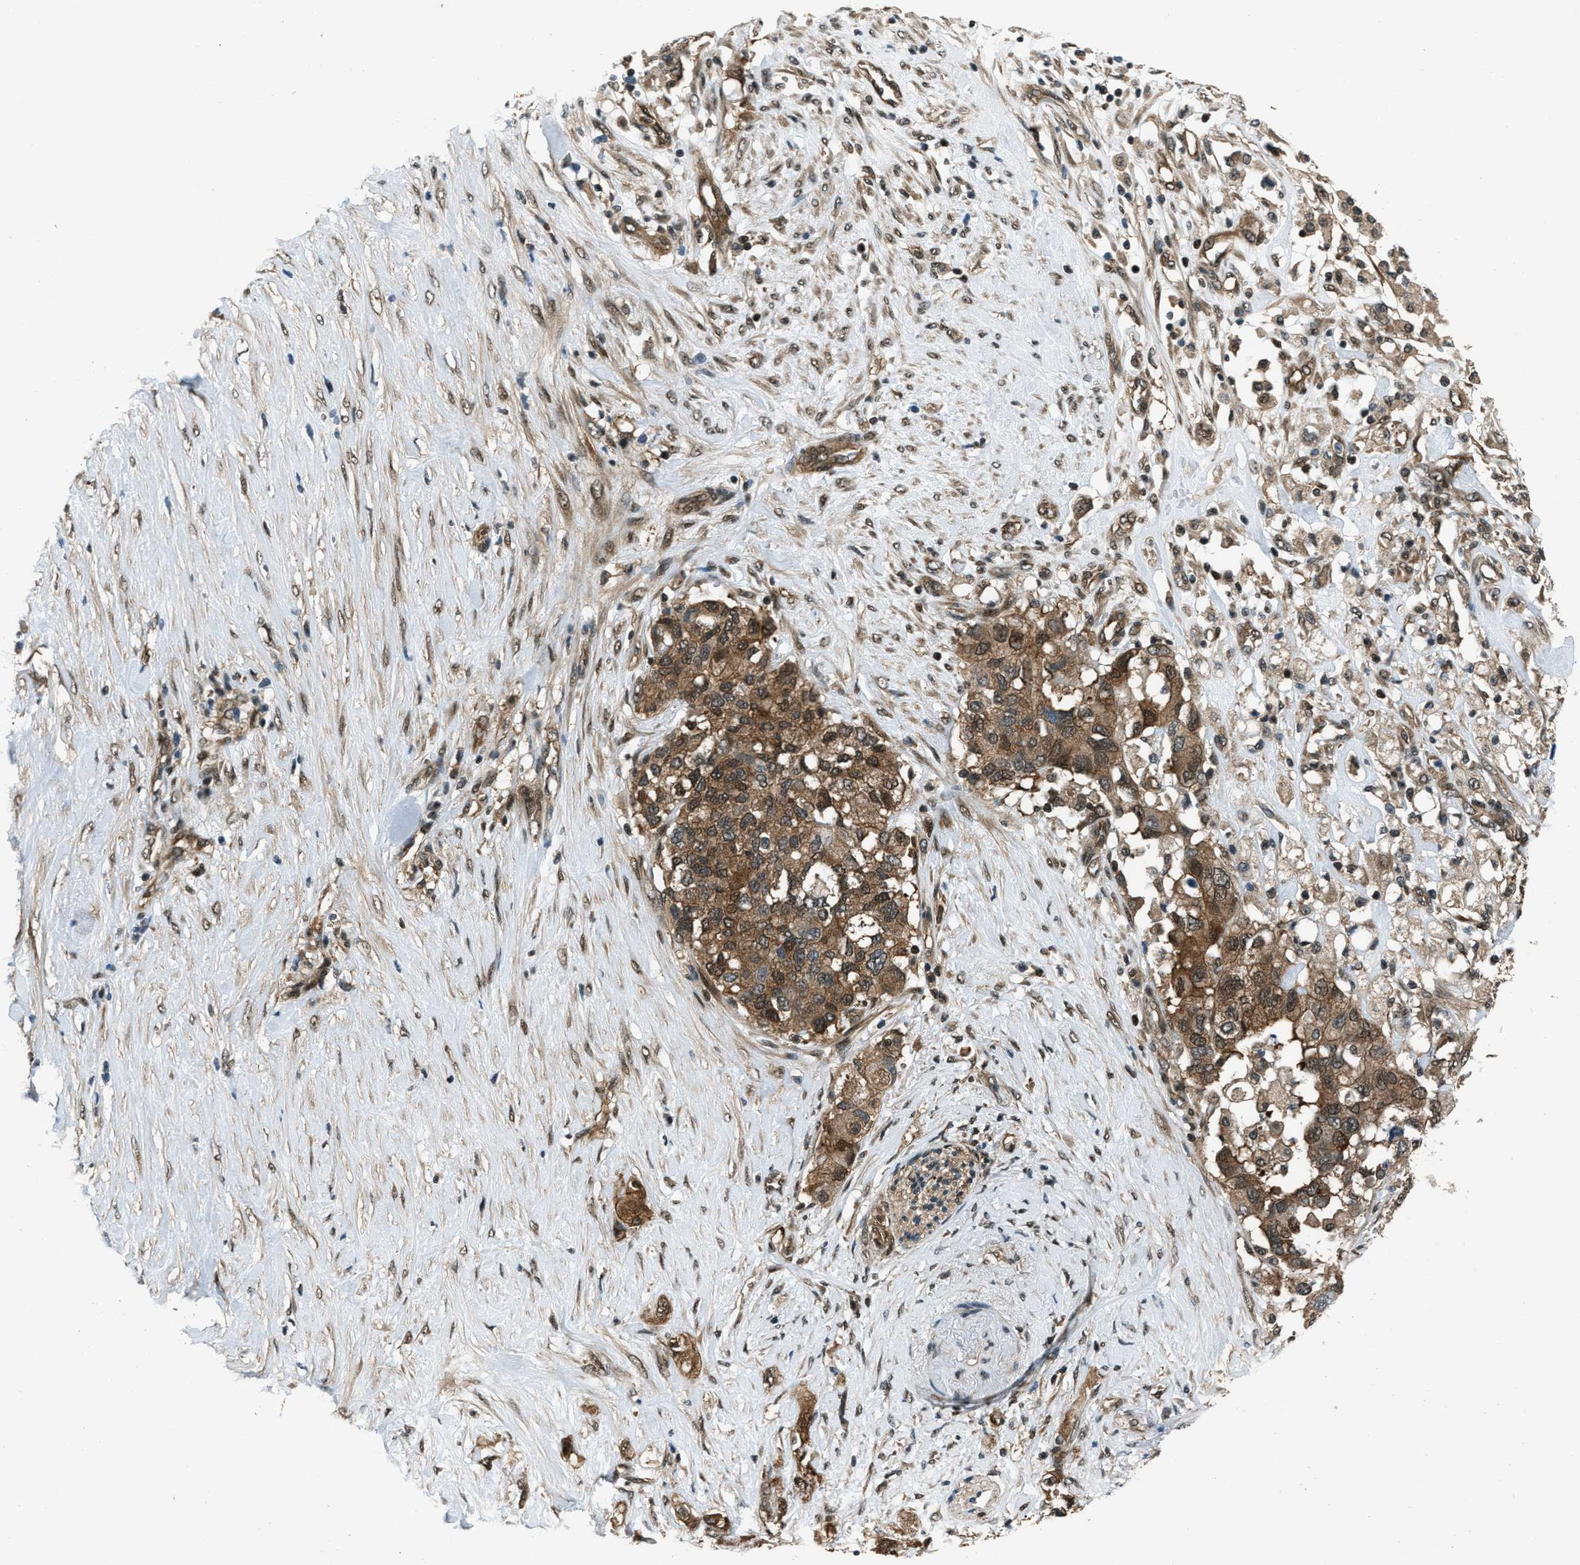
{"staining": {"intensity": "moderate", "quantity": ">75%", "location": "cytoplasmic/membranous,nuclear"}, "tissue": "pancreatic cancer", "cell_type": "Tumor cells", "image_type": "cancer", "snomed": [{"axis": "morphology", "description": "Adenocarcinoma, NOS"}, {"axis": "topography", "description": "Pancreas"}], "caption": "This is an image of IHC staining of pancreatic cancer, which shows moderate expression in the cytoplasmic/membranous and nuclear of tumor cells.", "gene": "NUDCD3", "patient": {"sex": "female", "age": 56}}